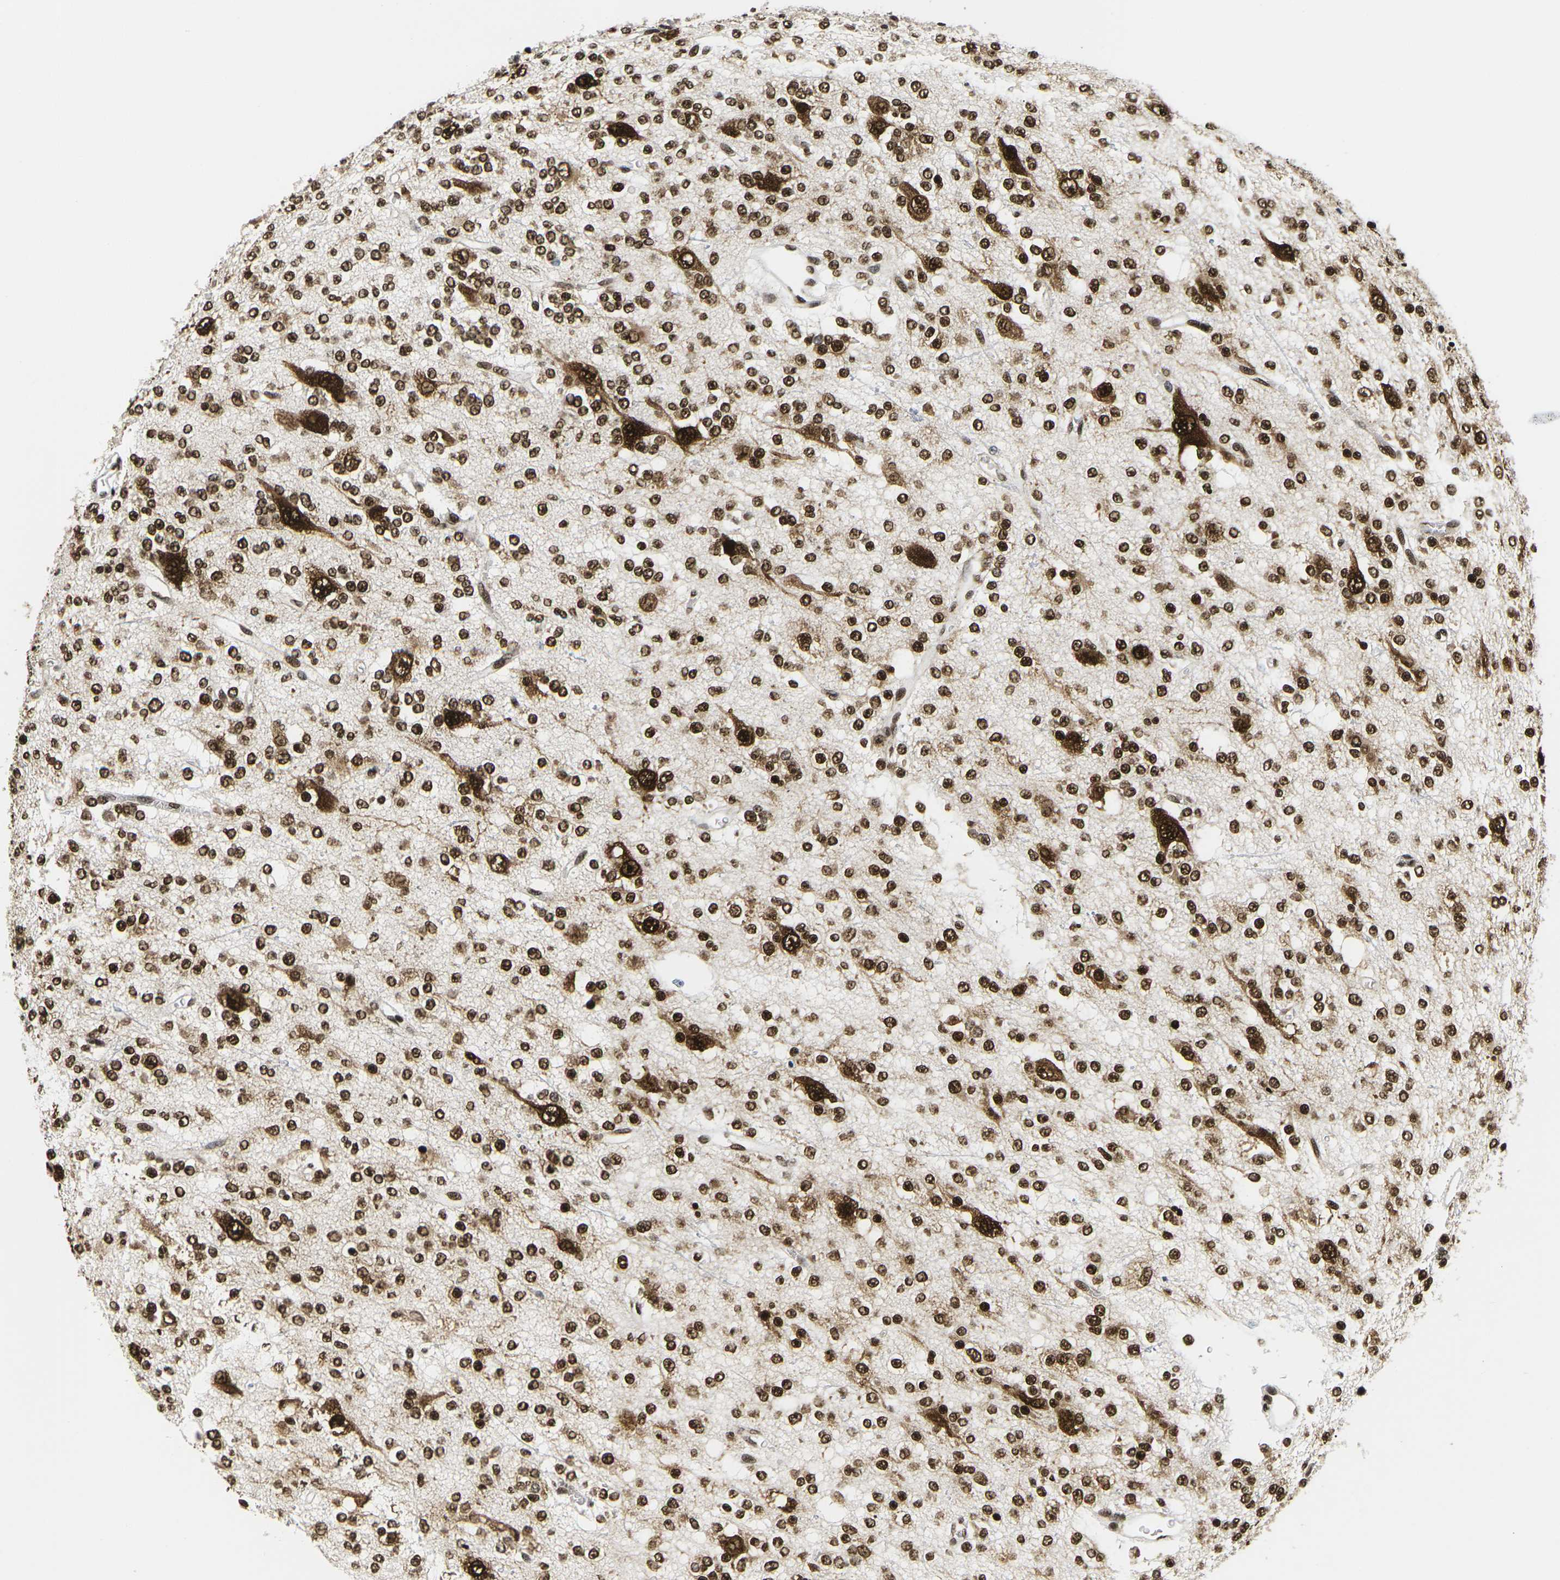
{"staining": {"intensity": "strong", "quantity": ">75%", "location": "nuclear"}, "tissue": "glioma", "cell_type": "Tumor cells", "image_type": "cancer", "snomed": [{"axis": "morphology", "description": "Glioma, malignant, Low grade"}, {"axis": "topography", "description": "Brain"}], "caption": "A high amount of strong nuclear staining is identified in about >75% of tumor cells in low-grade glioma (malignant) tissue.", "gene": "CELF1", "patient": {"sex": "male", "age": 38}}